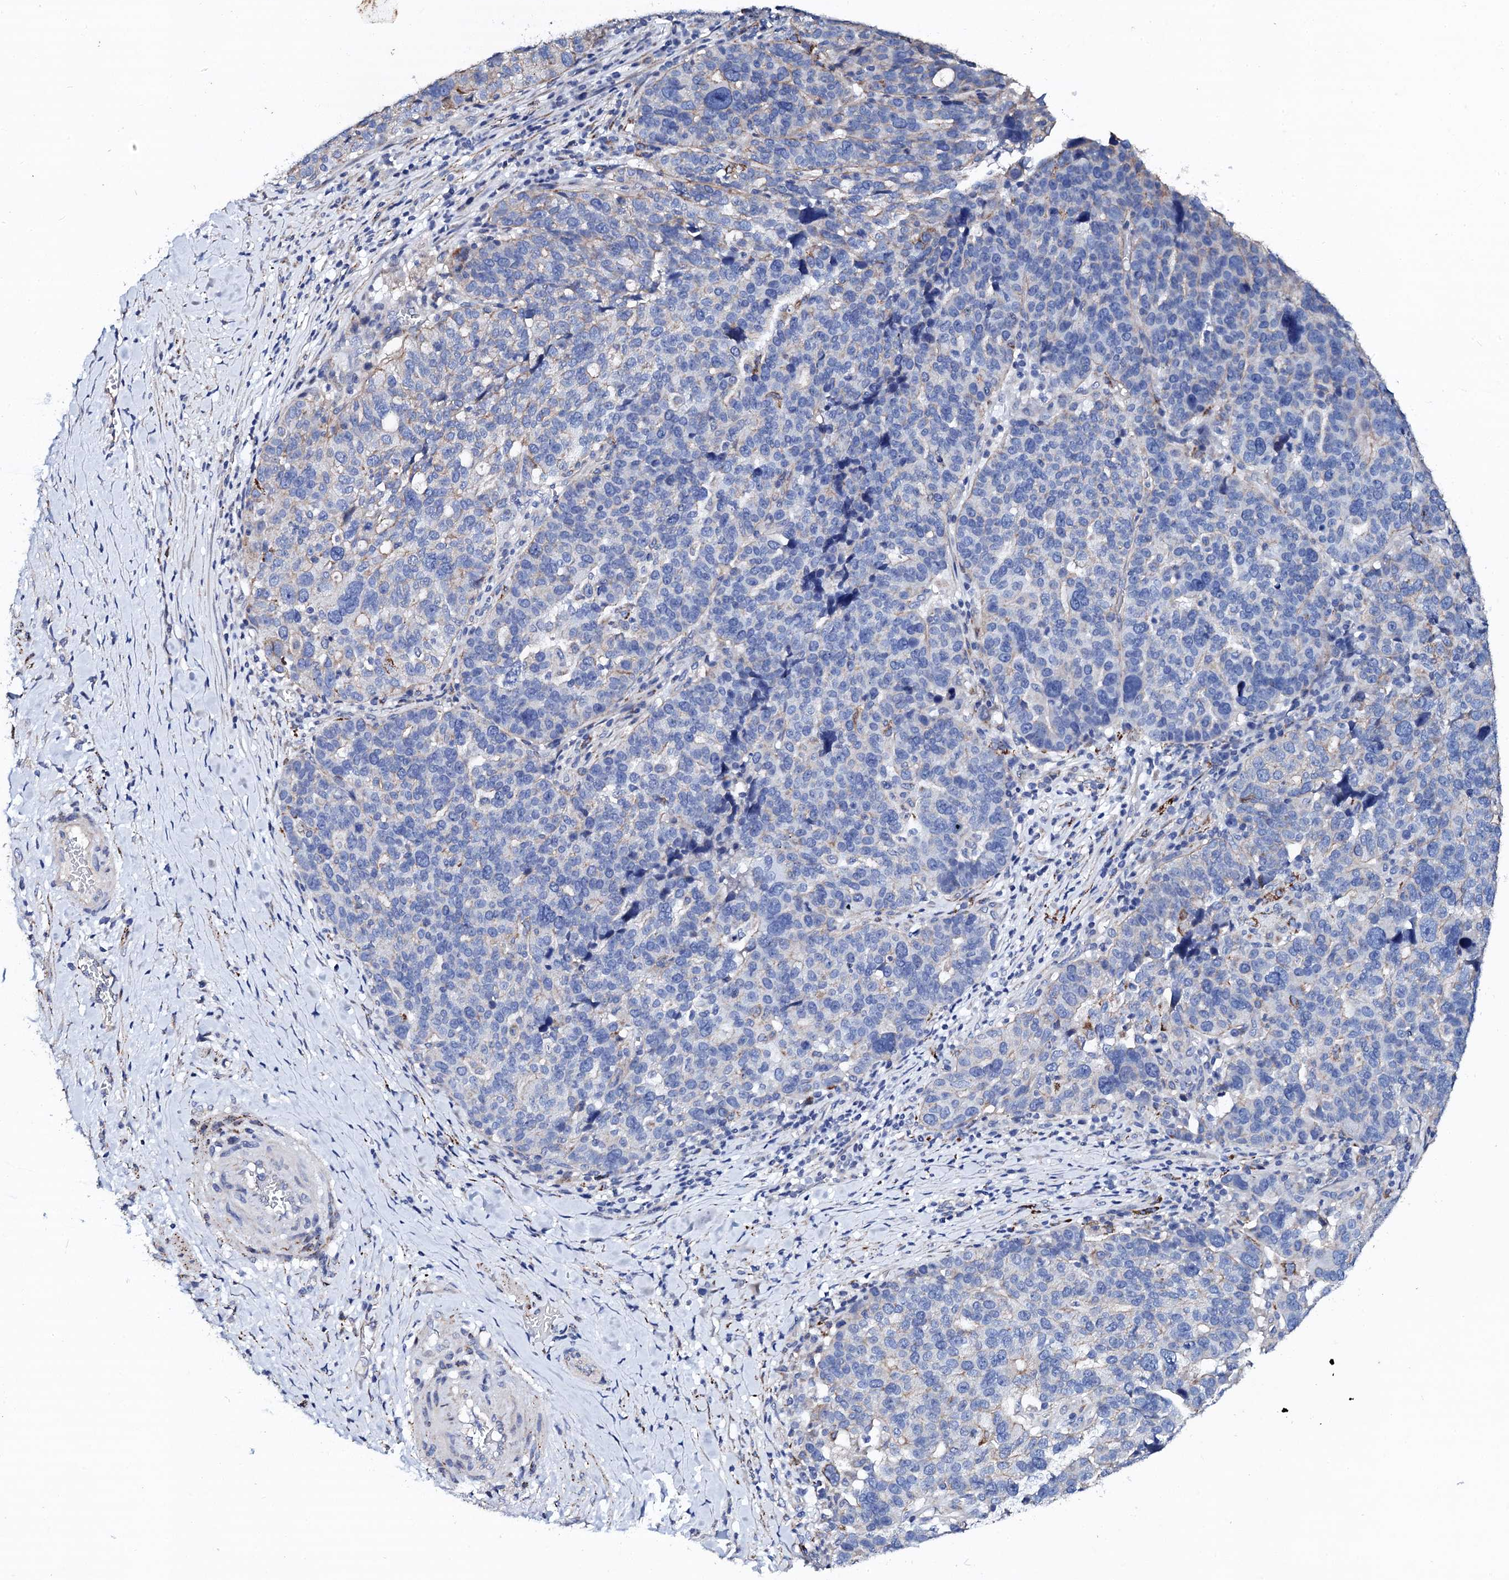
{"staining": {"intensity": "moderate", "quantity": "<25%", "location": "cytoplasmic/membranous"}, "tissue": "ovarian cancer", "cell_type": "Tumor cells", "image_type": "cancer", "snomed": [{"axis": "morphology", "description": "Cystadenocarcinoma, serous, NOS"}, {"axis": "topography", "description": "Ovary"}], "caption": "Human ovarian serous cystadenocarcinoma stained with a protein marker demonstrates moderate staining in tumor cells.", "gene": "KLHL32", "patient": {"sex": "female", "age": 59}}